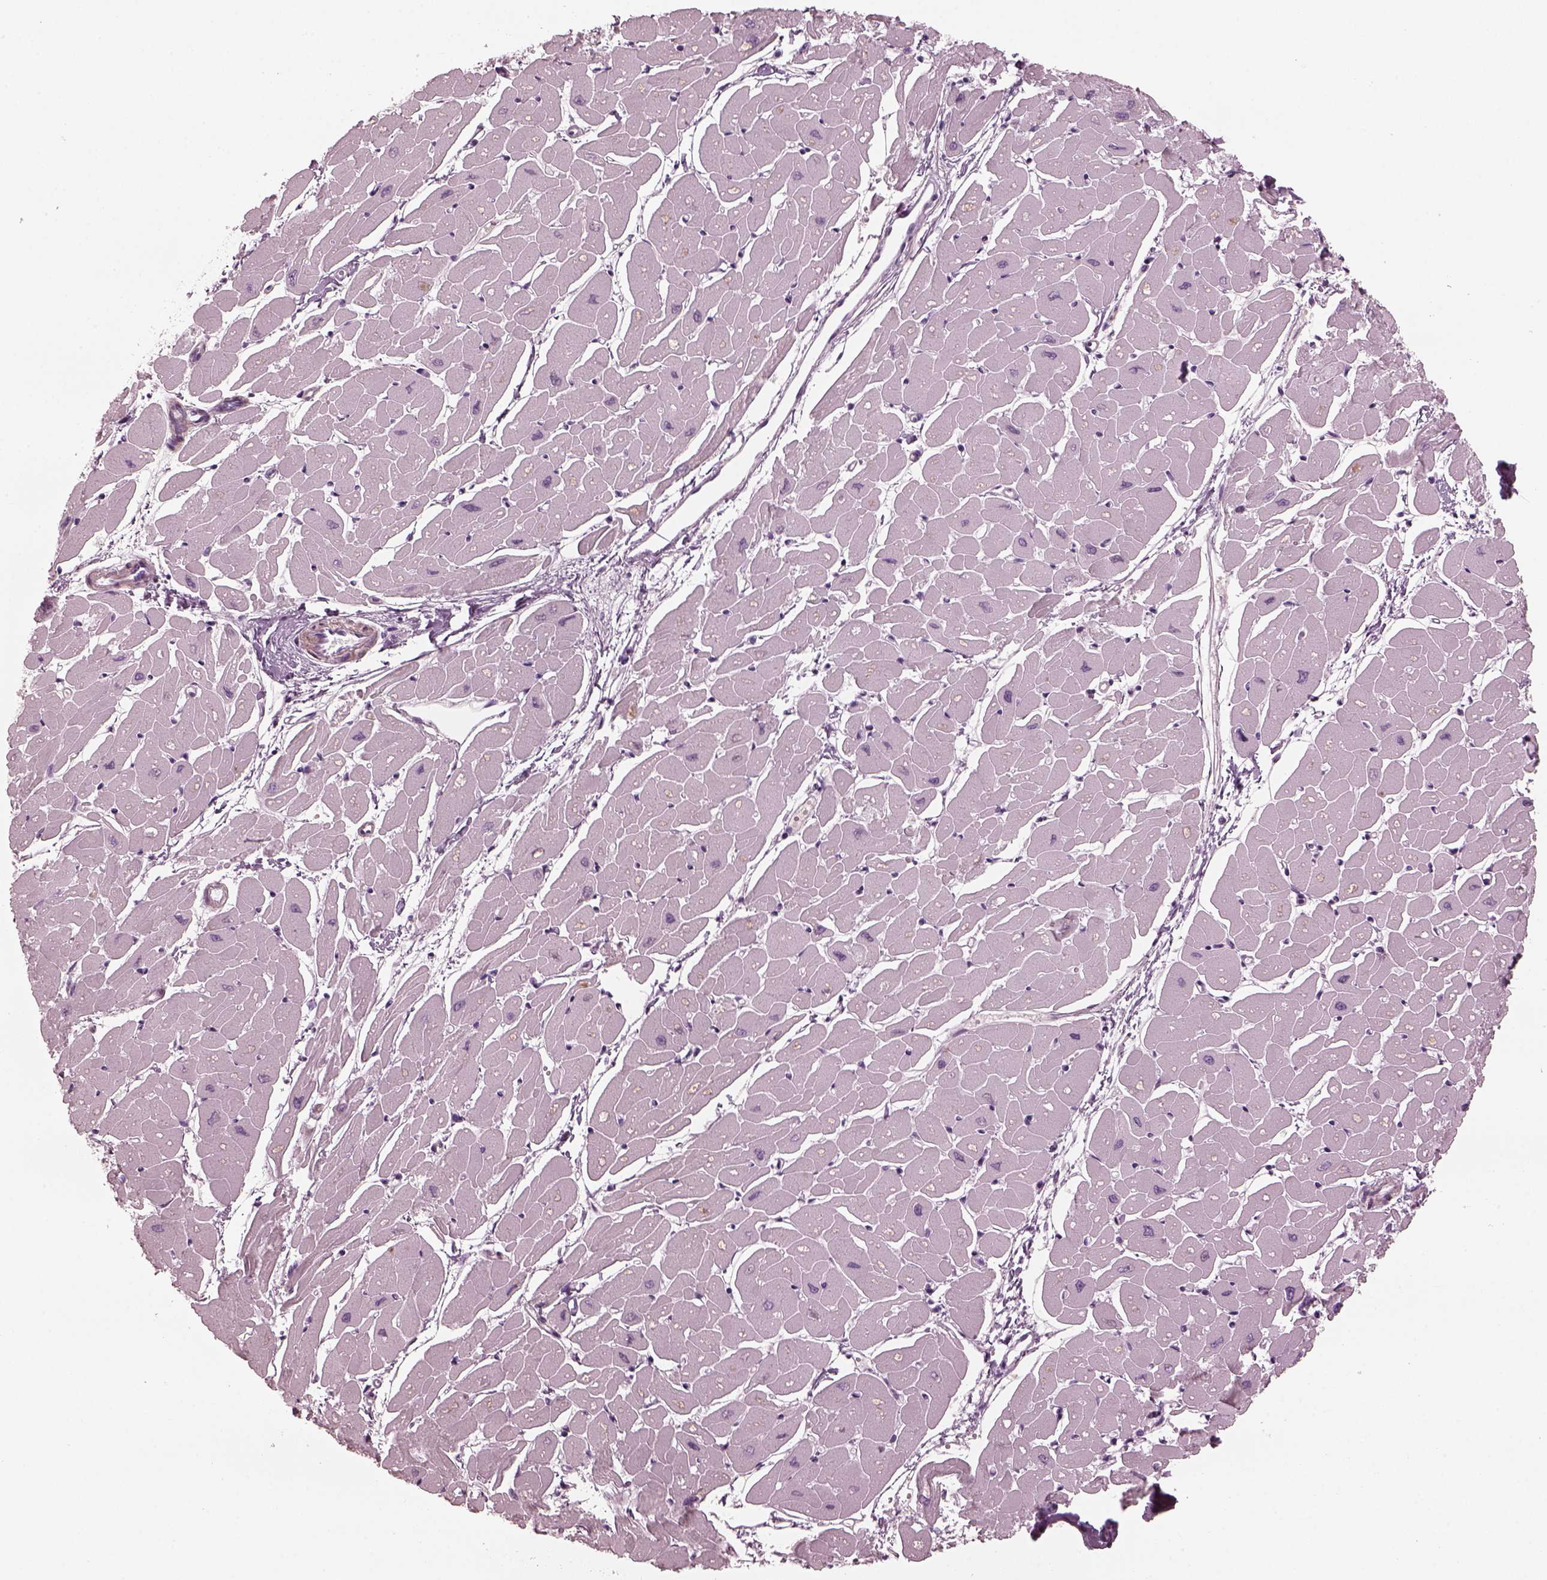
{"staining": {"intensity": "negative", "quantity": "none", "location": "none"}, "tissue": "heart muscle", "cell_type": "Cardiomyocytes", "image_type": "normal", "snomed": [{"axis": "morphology", "description": "Normal tissue, NOS"}, {"axis": "topography", "description": "Heart"}], "caption": "Heart muscle stained for a protein using immunohistochemistry demonstrates no expression cardiomyocytes.", "gene": "CCDC170", "patient": {"sex": "male", "age": 57}}